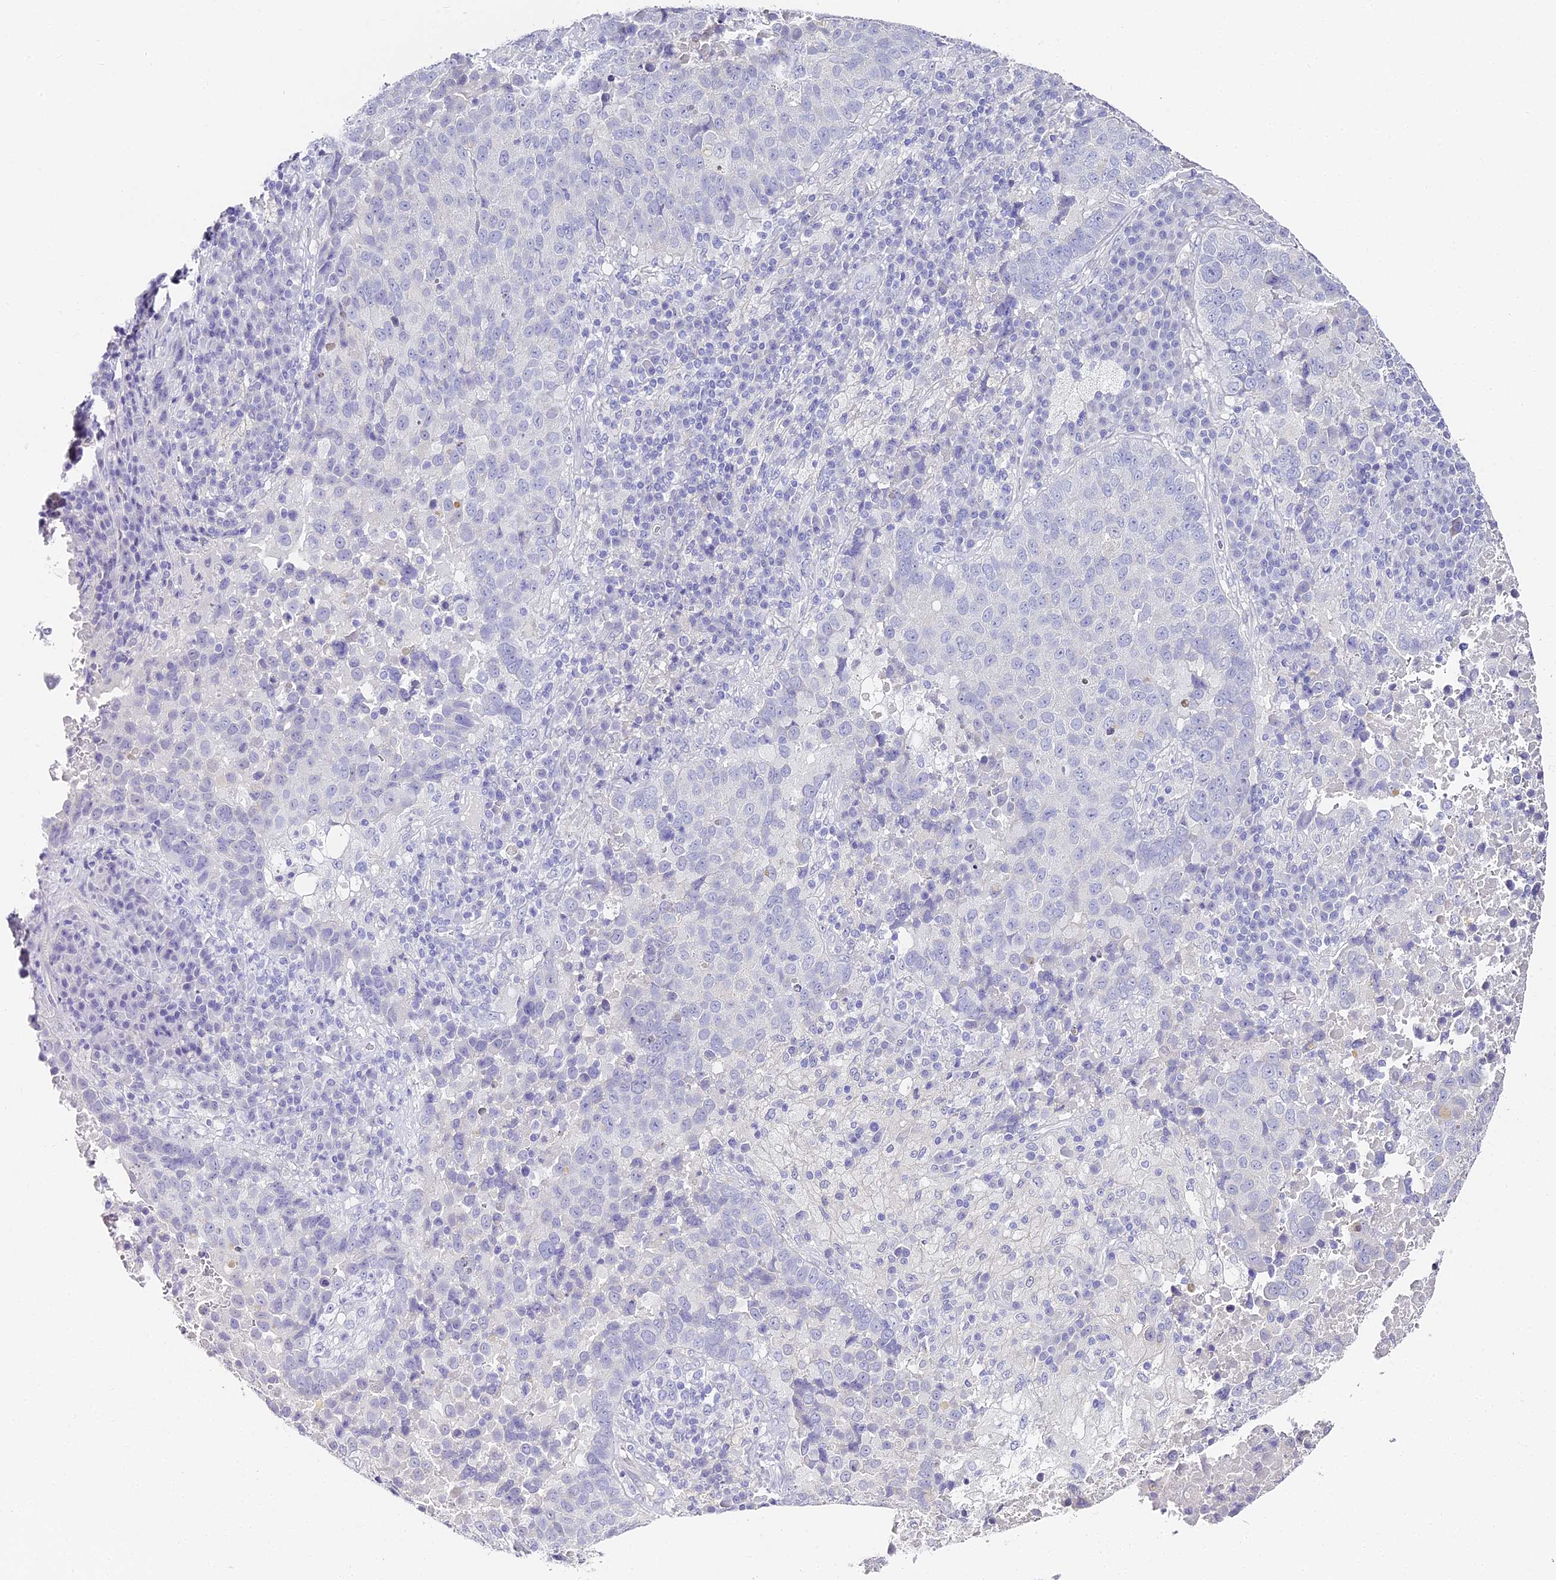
{"staining": {"intensity": "negative", "quantity": "none", "location": "none"}, "tissue": "lung cancer", "cell_type": "Tumor cells", "image_type": "cancer", "snomed": [{"axis": "morphology", "description": "Squamous cell carcinoma, NOS"}, {"axis": "topography", "description": "Lung"}], "caption": "Histopathology image shows no protein positivity in tumor cells of squamous cell carcinoma (lung) tissue.", "gene": "ABHD14A-ACY1", "patient": {"sex": "male", "age": 73}}